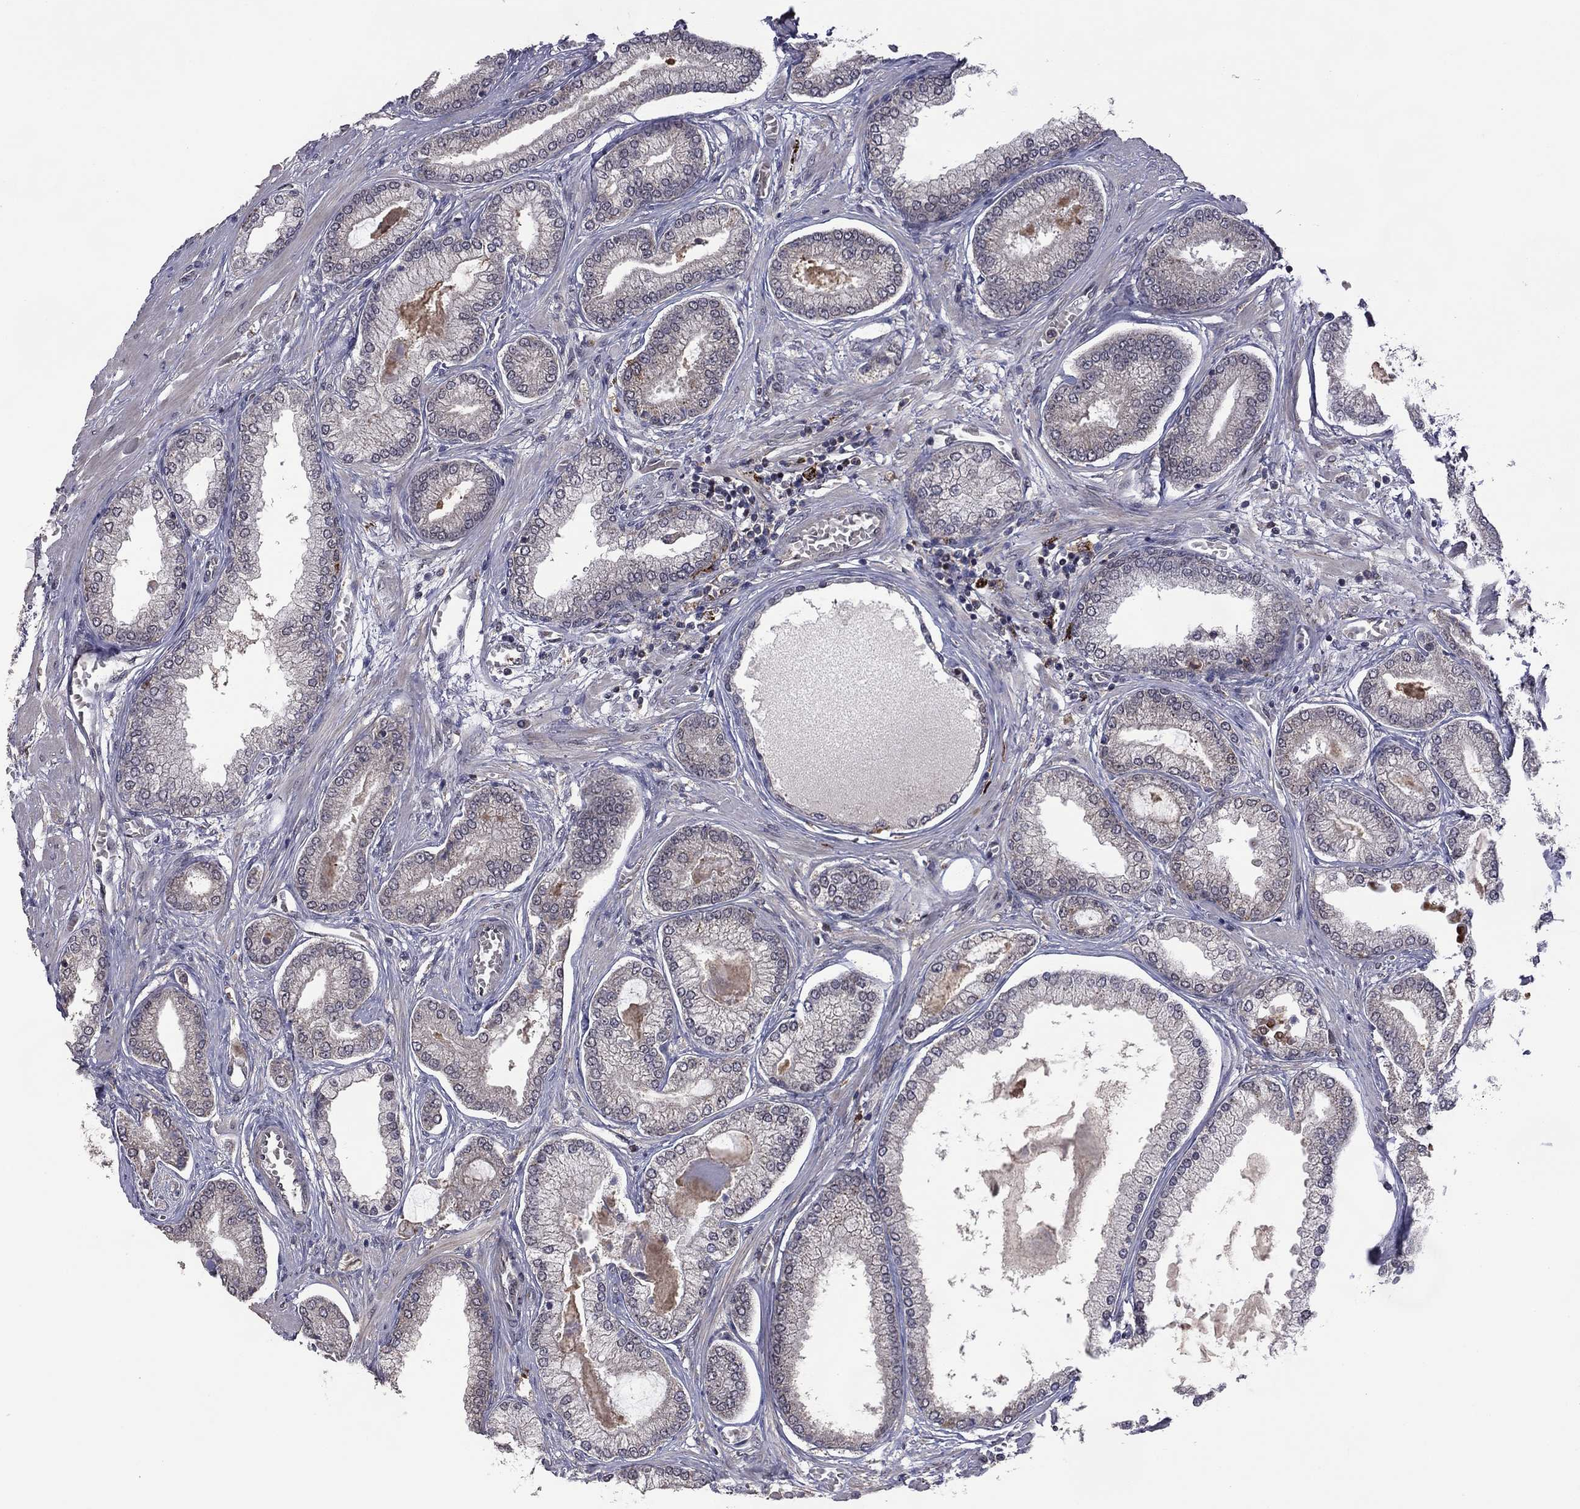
{"staining": {"intensity": "negative", "quantity": "none", "location": "none"}, "tissue": "prostate cancer", "cell_type": "Tumor cells", "image_type": "cancer", "snomed": [{"axis": "morphology", "description": "Adenocarcinoma, Low grade"}, {"axis": "topography", "description": "Prostate"}], "caption": "Tumor cells show no significant staining in prostate low-grade adenocarcinoma.", "gene": "GPAA1", "patient": {"sex": "male", "age": 57}}